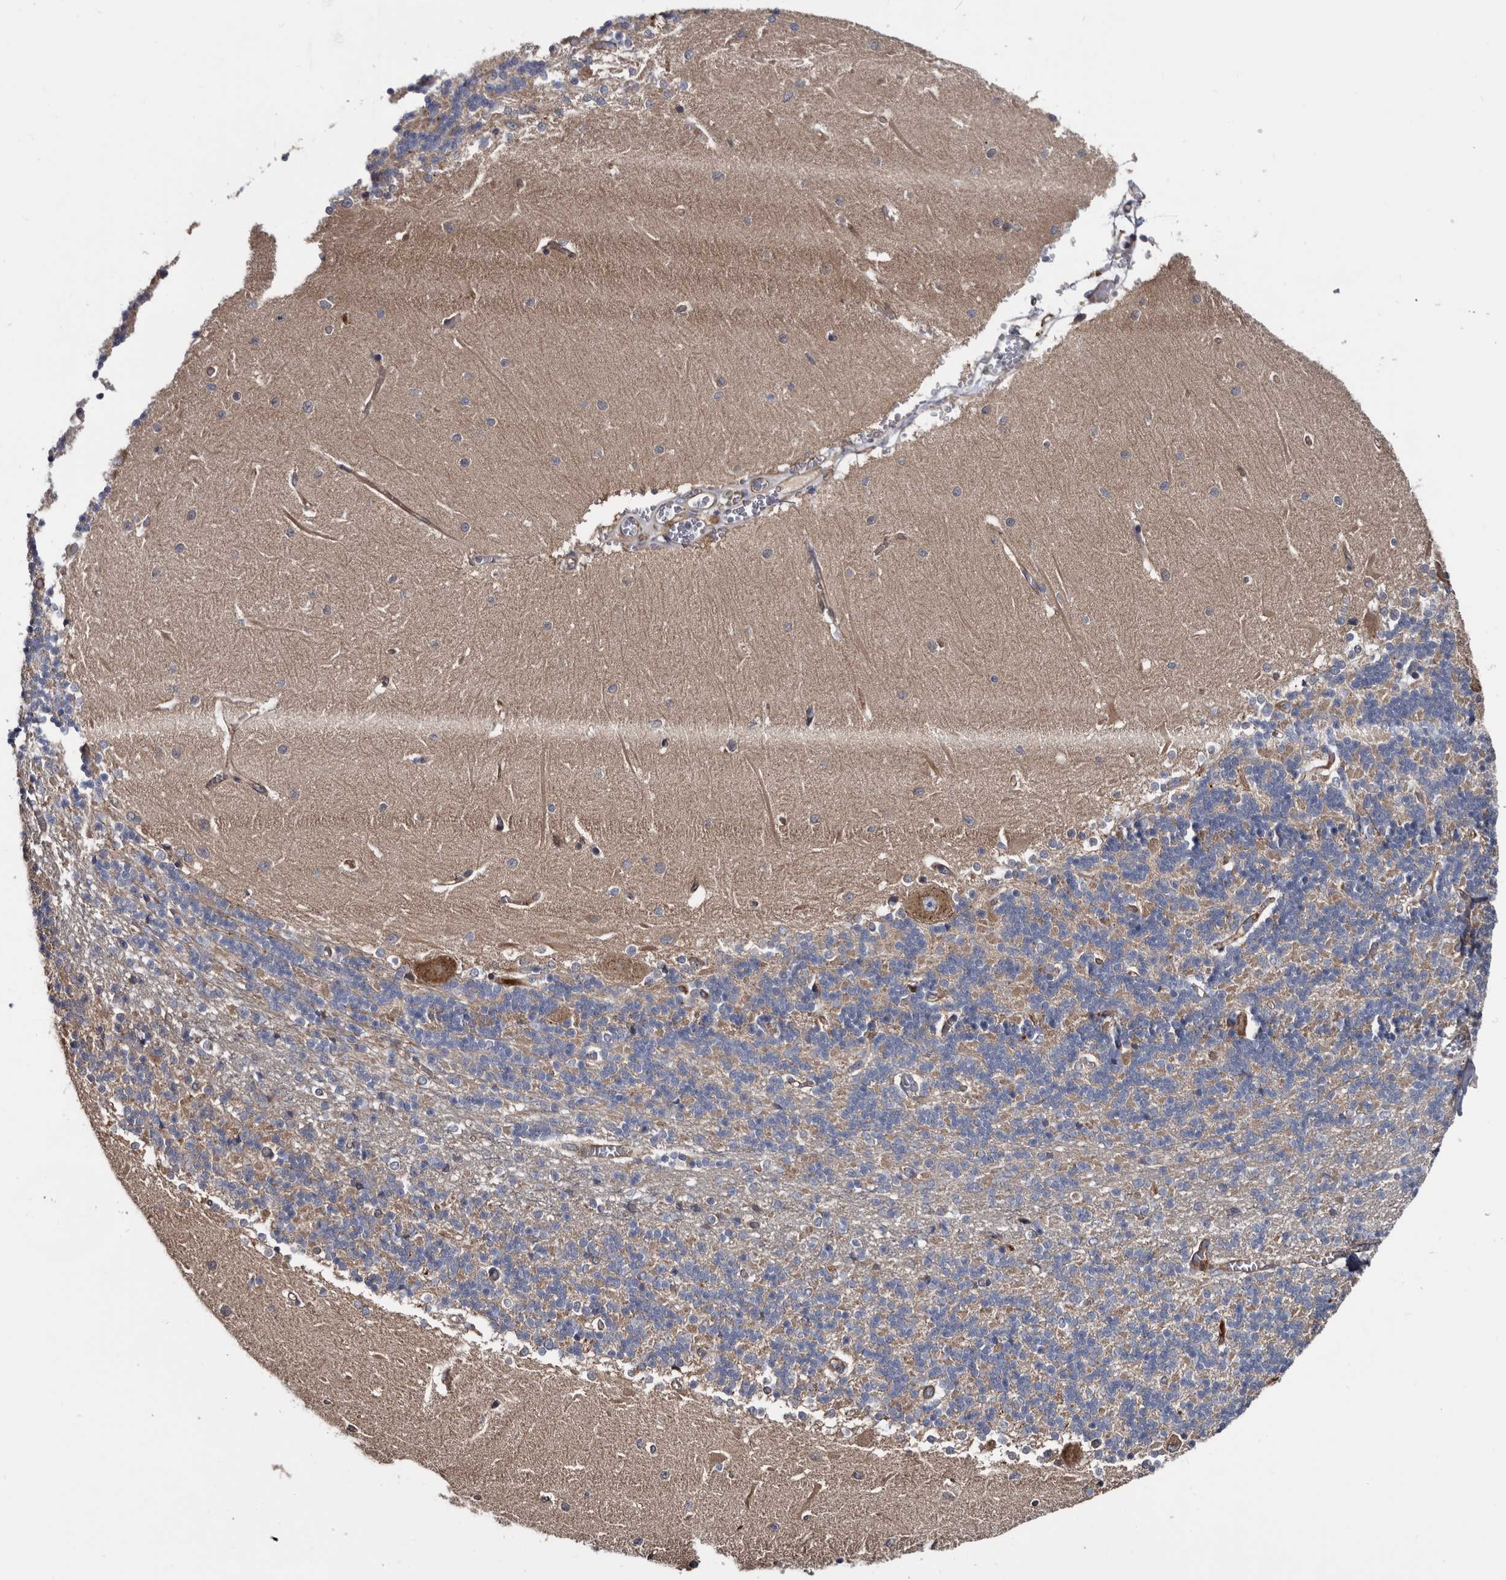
{"staining": {"intensity": "weak", "quantity": "25%-75%", "location": "cytoplasmic/membranous"}, "tissue": "cerebellum", "cell_type": "Cells in granular layer", "image_type": "normal", "snomed": [{"axis": "morphology", "description": "Normal tissue, NOS"}, {"axis": "topography", "description": "Cerebellum"}], "caption": "An immunohistochemistry micrograph of unremarkable tissue is shown. Protein staining in brown highlights weak cytoplasmic/membranous positivity in cerebellum within cells in granular layer. (Stains: DAB in brown, nuclei in blue, Microscopy: brightfield microscopy at high magnification).", "gene": "TSPAN17", "patient": {"sex": "male", "age": 37}}